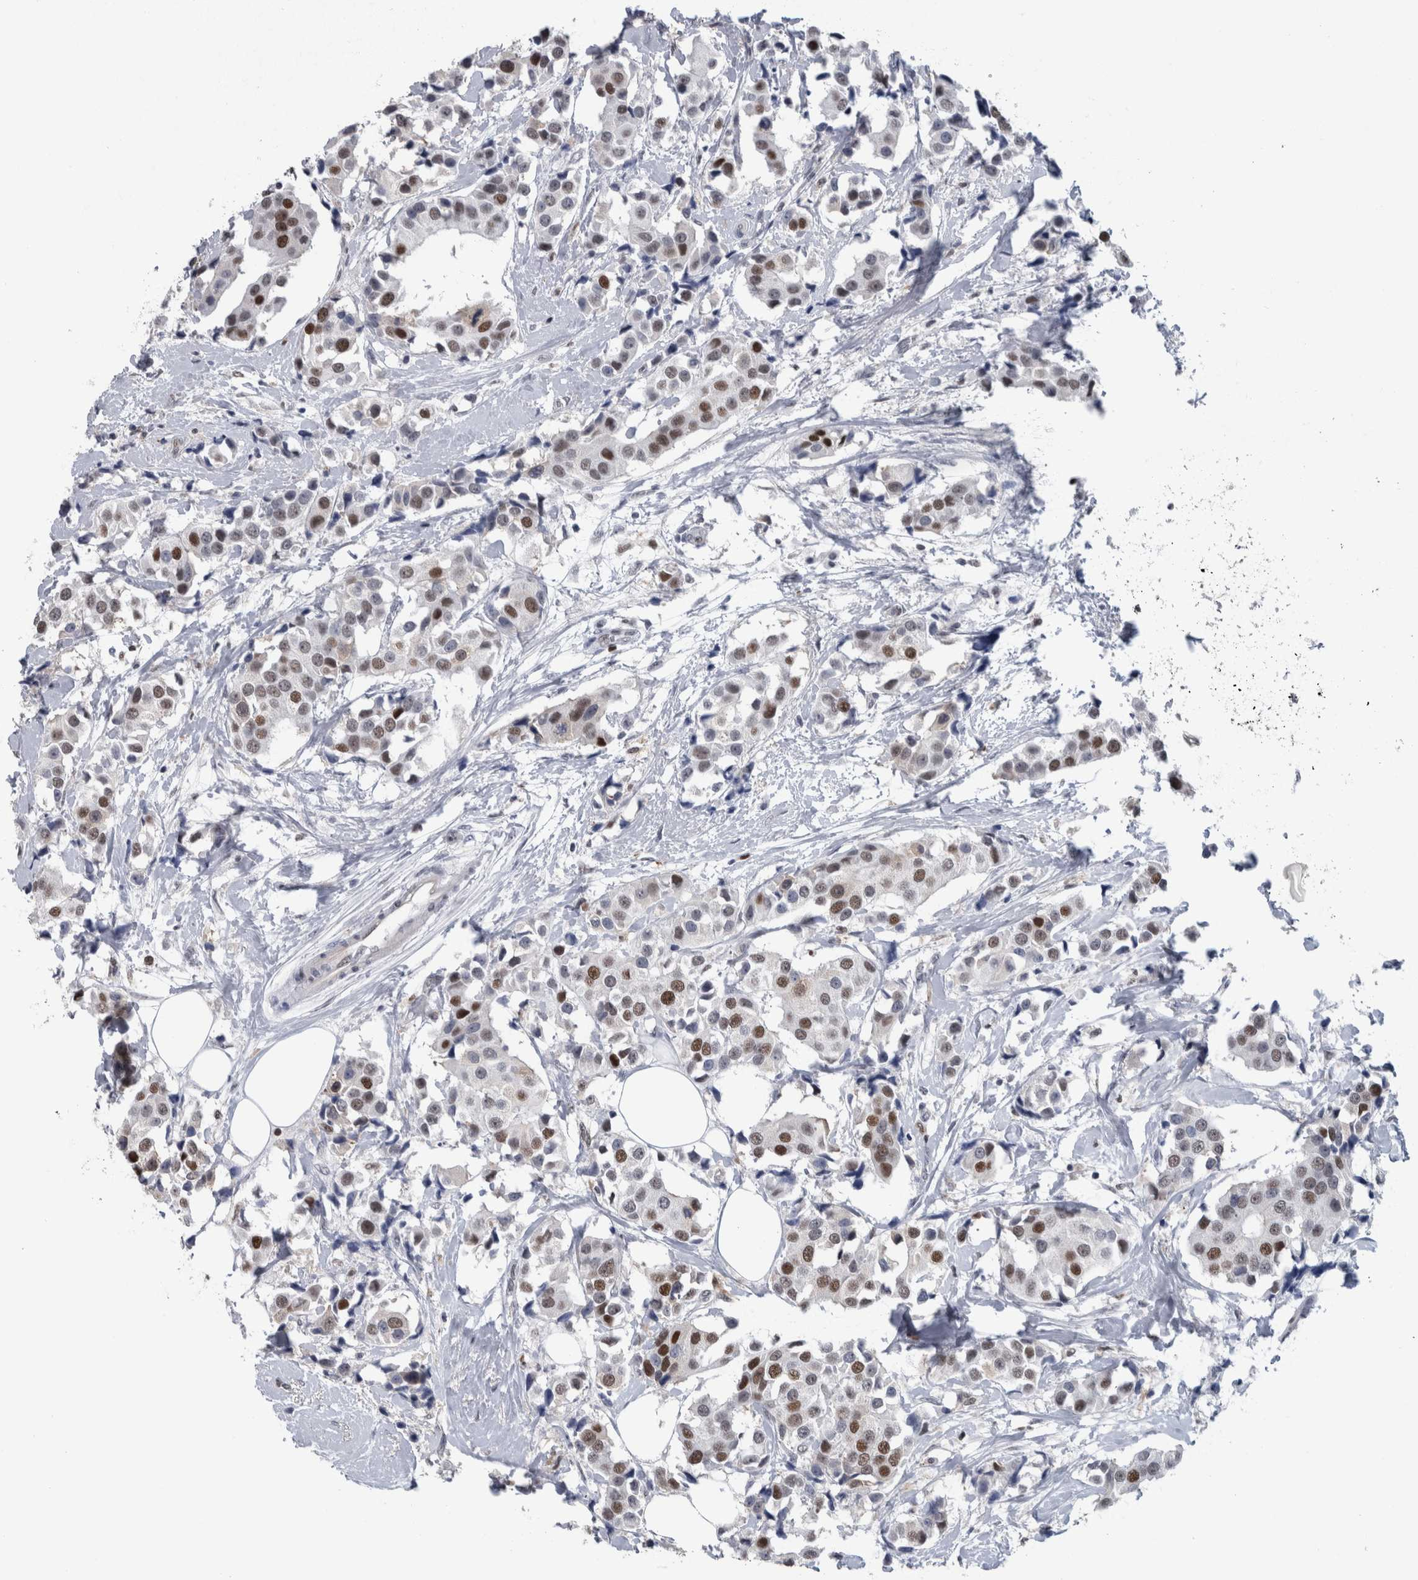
{"staining": {"intensity": "moderate", "quantity": ">75%", "location": "nuclear"}, "tissue": "breast cancer", "cell_type": "Tumor cells", "image_type": "cancer", "snomed": [{"axis": "morphology", "description": "Normal tissue, NOS"}, {"axis": "morphology", "description": "Duct carcinoma"}, {"axis": "topography", "description": "Breast"}], "caption": "The photomicrograph reveals immunohistochemical staining of breast cancer (intraductal carcinoma). There is moderate nuclear positivity is present in approximately >75% of tumor cells. Nuclei are stained in blue.", "gene": "POLD2", "patient": {"sex": "female", "age": 39}}